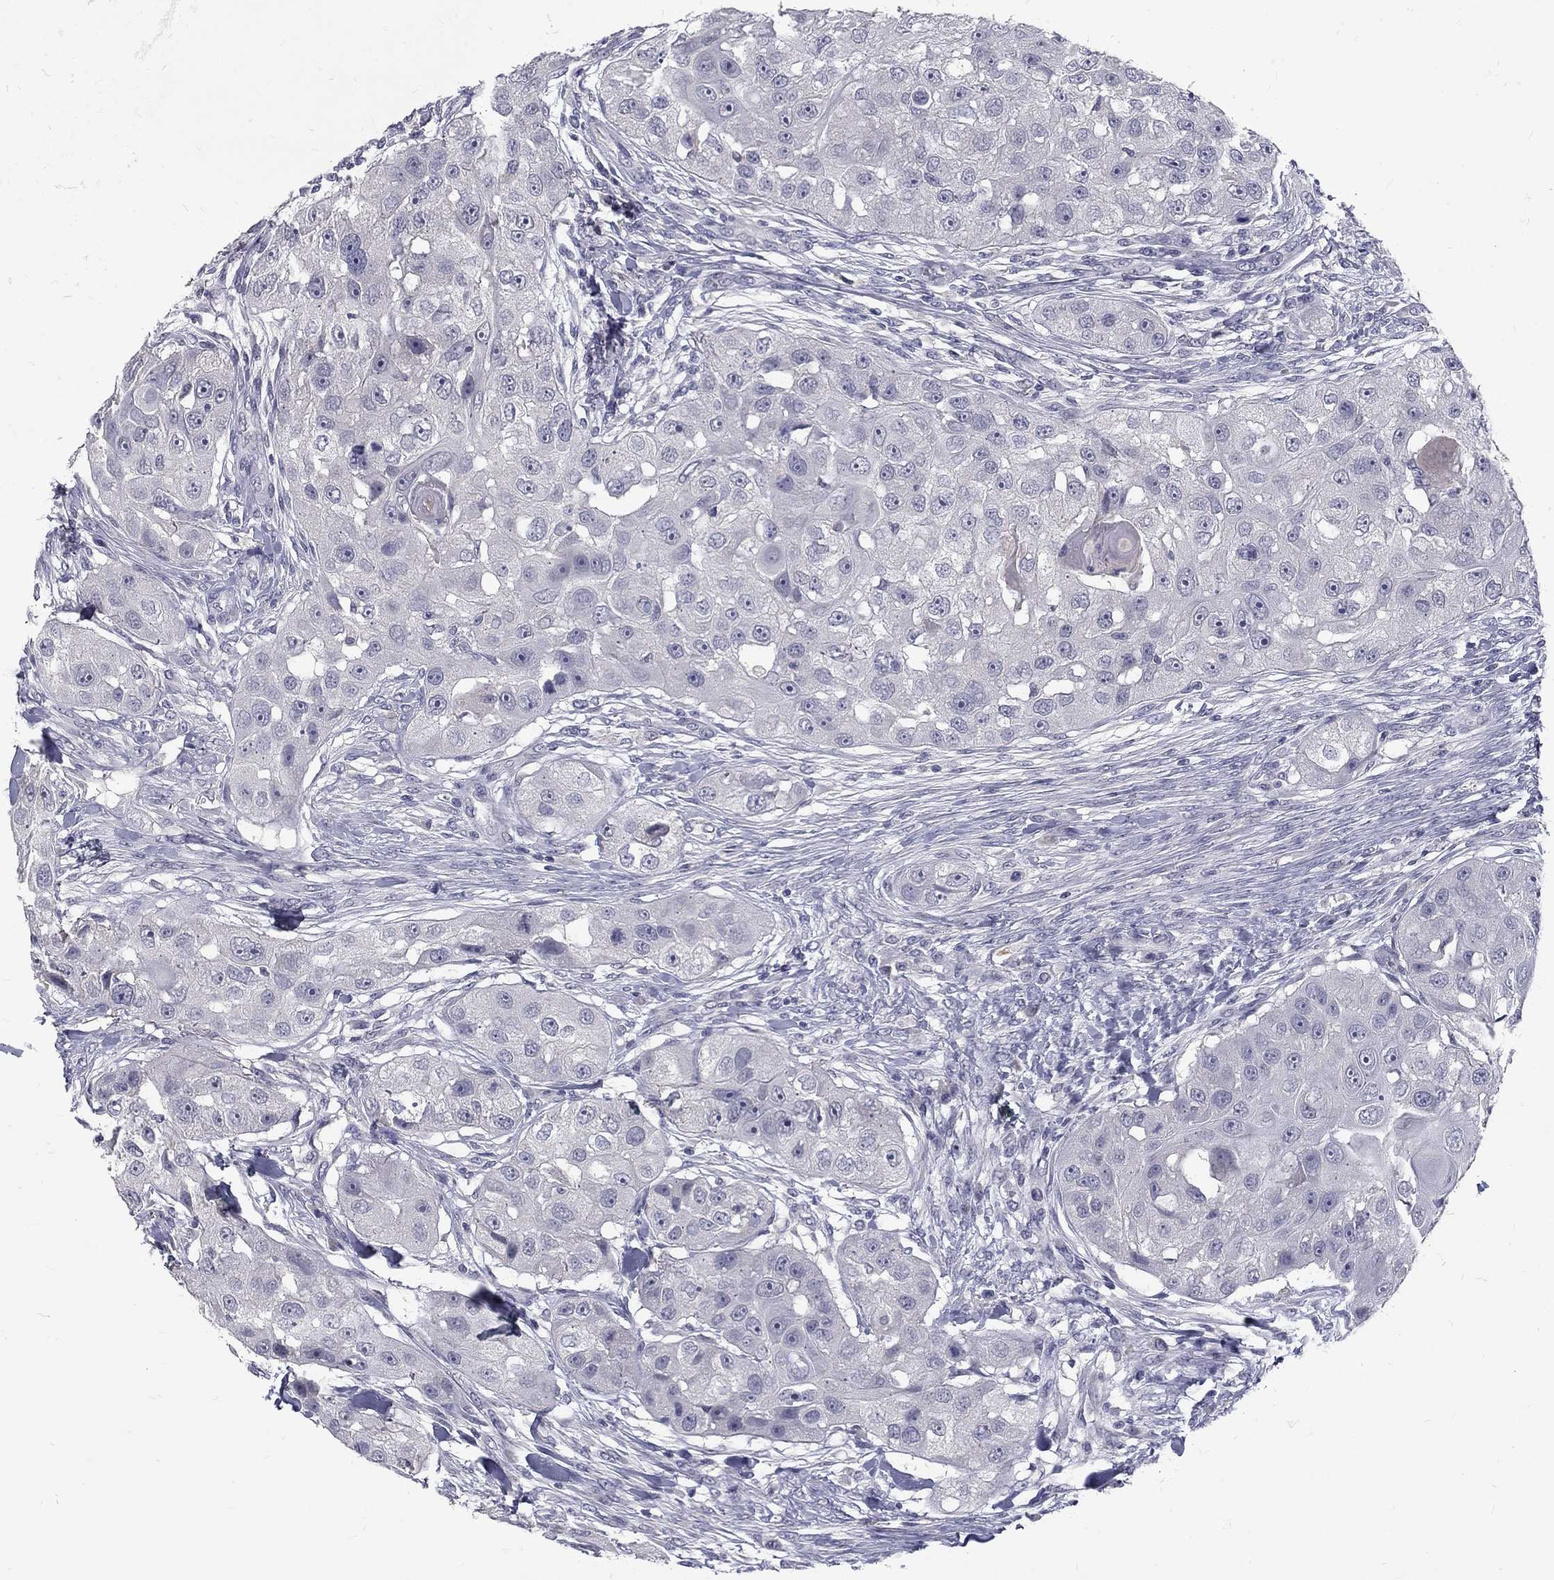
{"staining": {"intensity": "negative", "quantity": "none", "location": "none"}, "tissue": "head and neck cancer", "cell_type": "Tumor cells", "image_type": "cancer", "snomed": [{"axis": "morphology", "description": "Squamous cell carcinoma, NOS"}, {"axis": "topography", "description": "Head-Neck"}], "caption": "Immunohistochemical staining of head and neck cancer exhibits no significant staining in tumor cells. (DAB immunohistochemistry, high magnification).", "gene": "NOS1", "patient": {"sex": "male", "age": 51}}